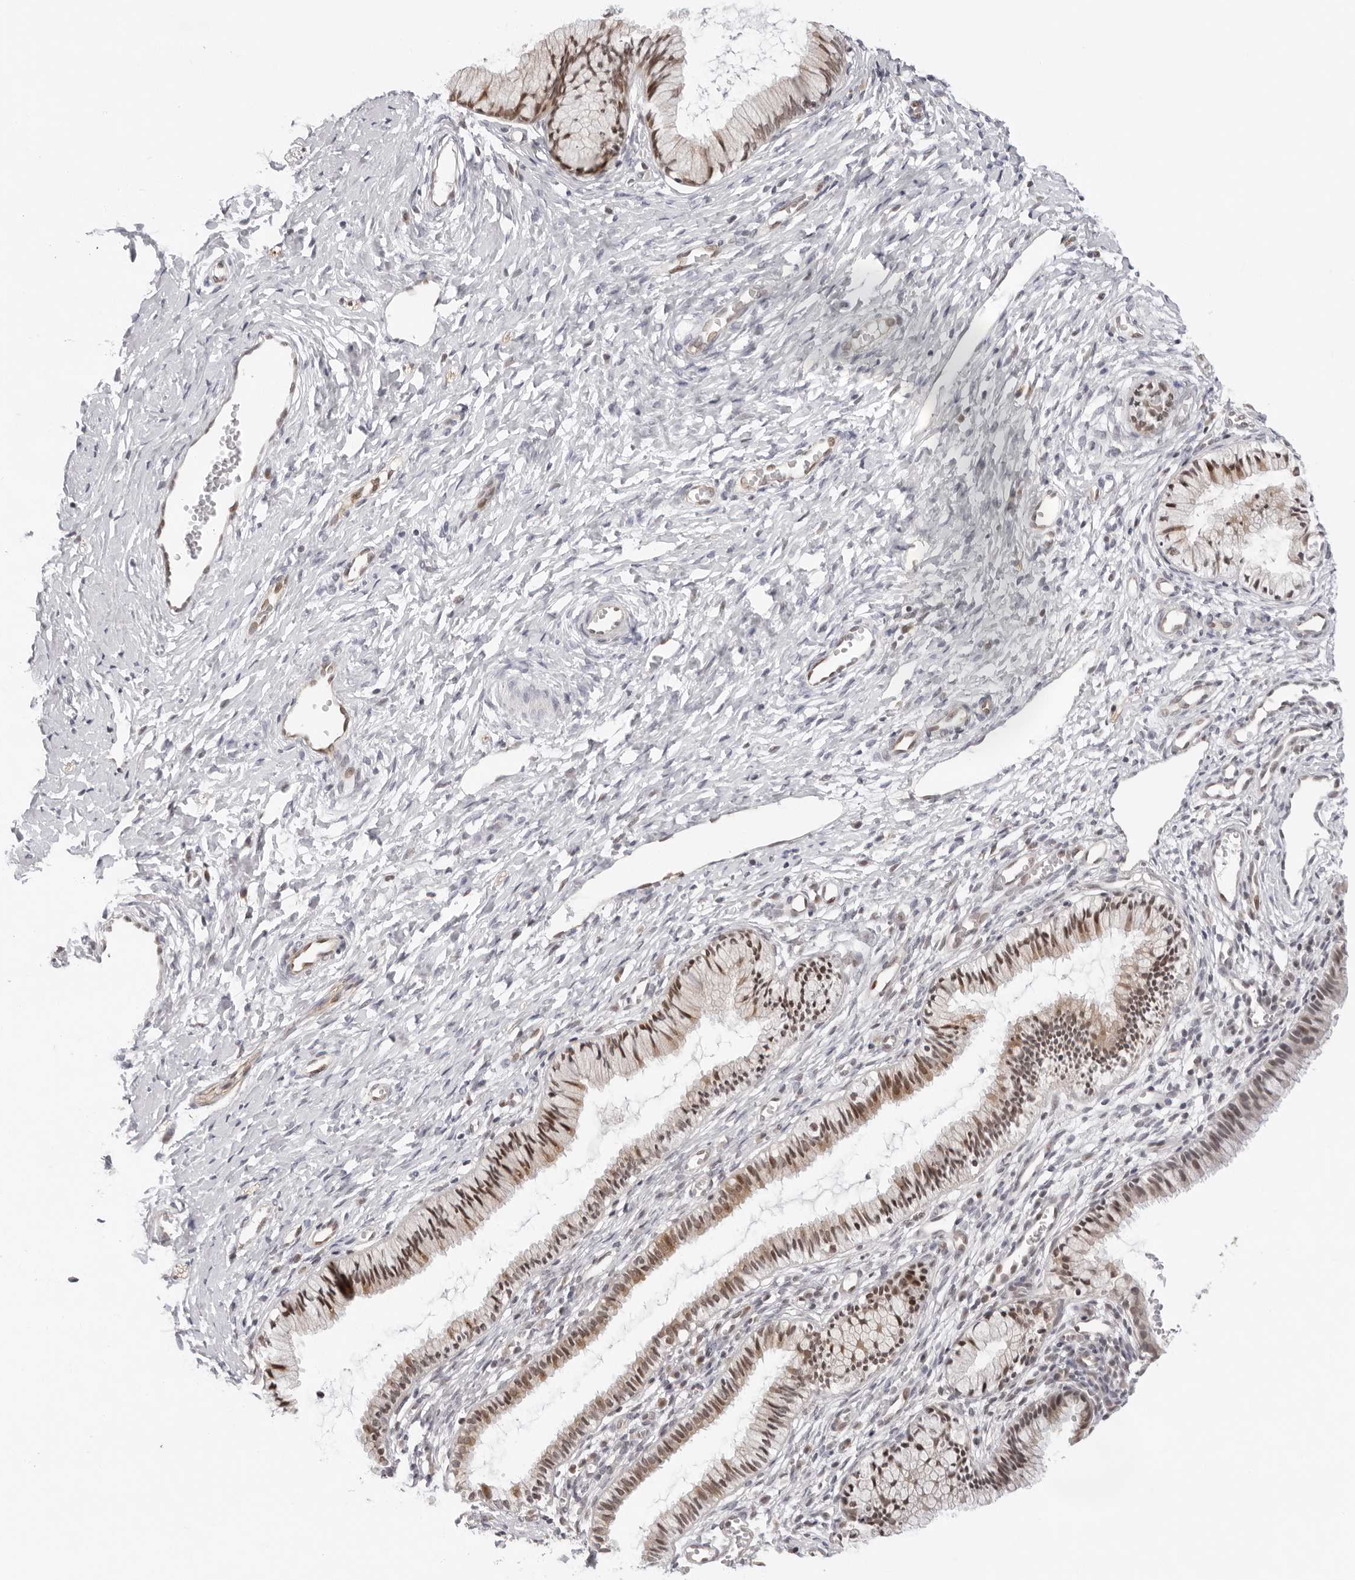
{"staining": {"intensity": "moderate", "quantity": ">75%", "location": "nuclear"}, "tissue": "cervix", "cell_type": "Glandular cells", "image_type": "normal", "snomed": [{"axis": "morphology", "description": "Normal tissue, NOS"}, {"axis": "topography", "description": "Cervix"}], "caption": "This image shows immunohistochemistry staining of benign human cervix, with medium moderate nuclear expression in approximately >75% of glandular cells.", "gene": "ITGB3BP", "patient": {"sex": "female", "age": 27}}